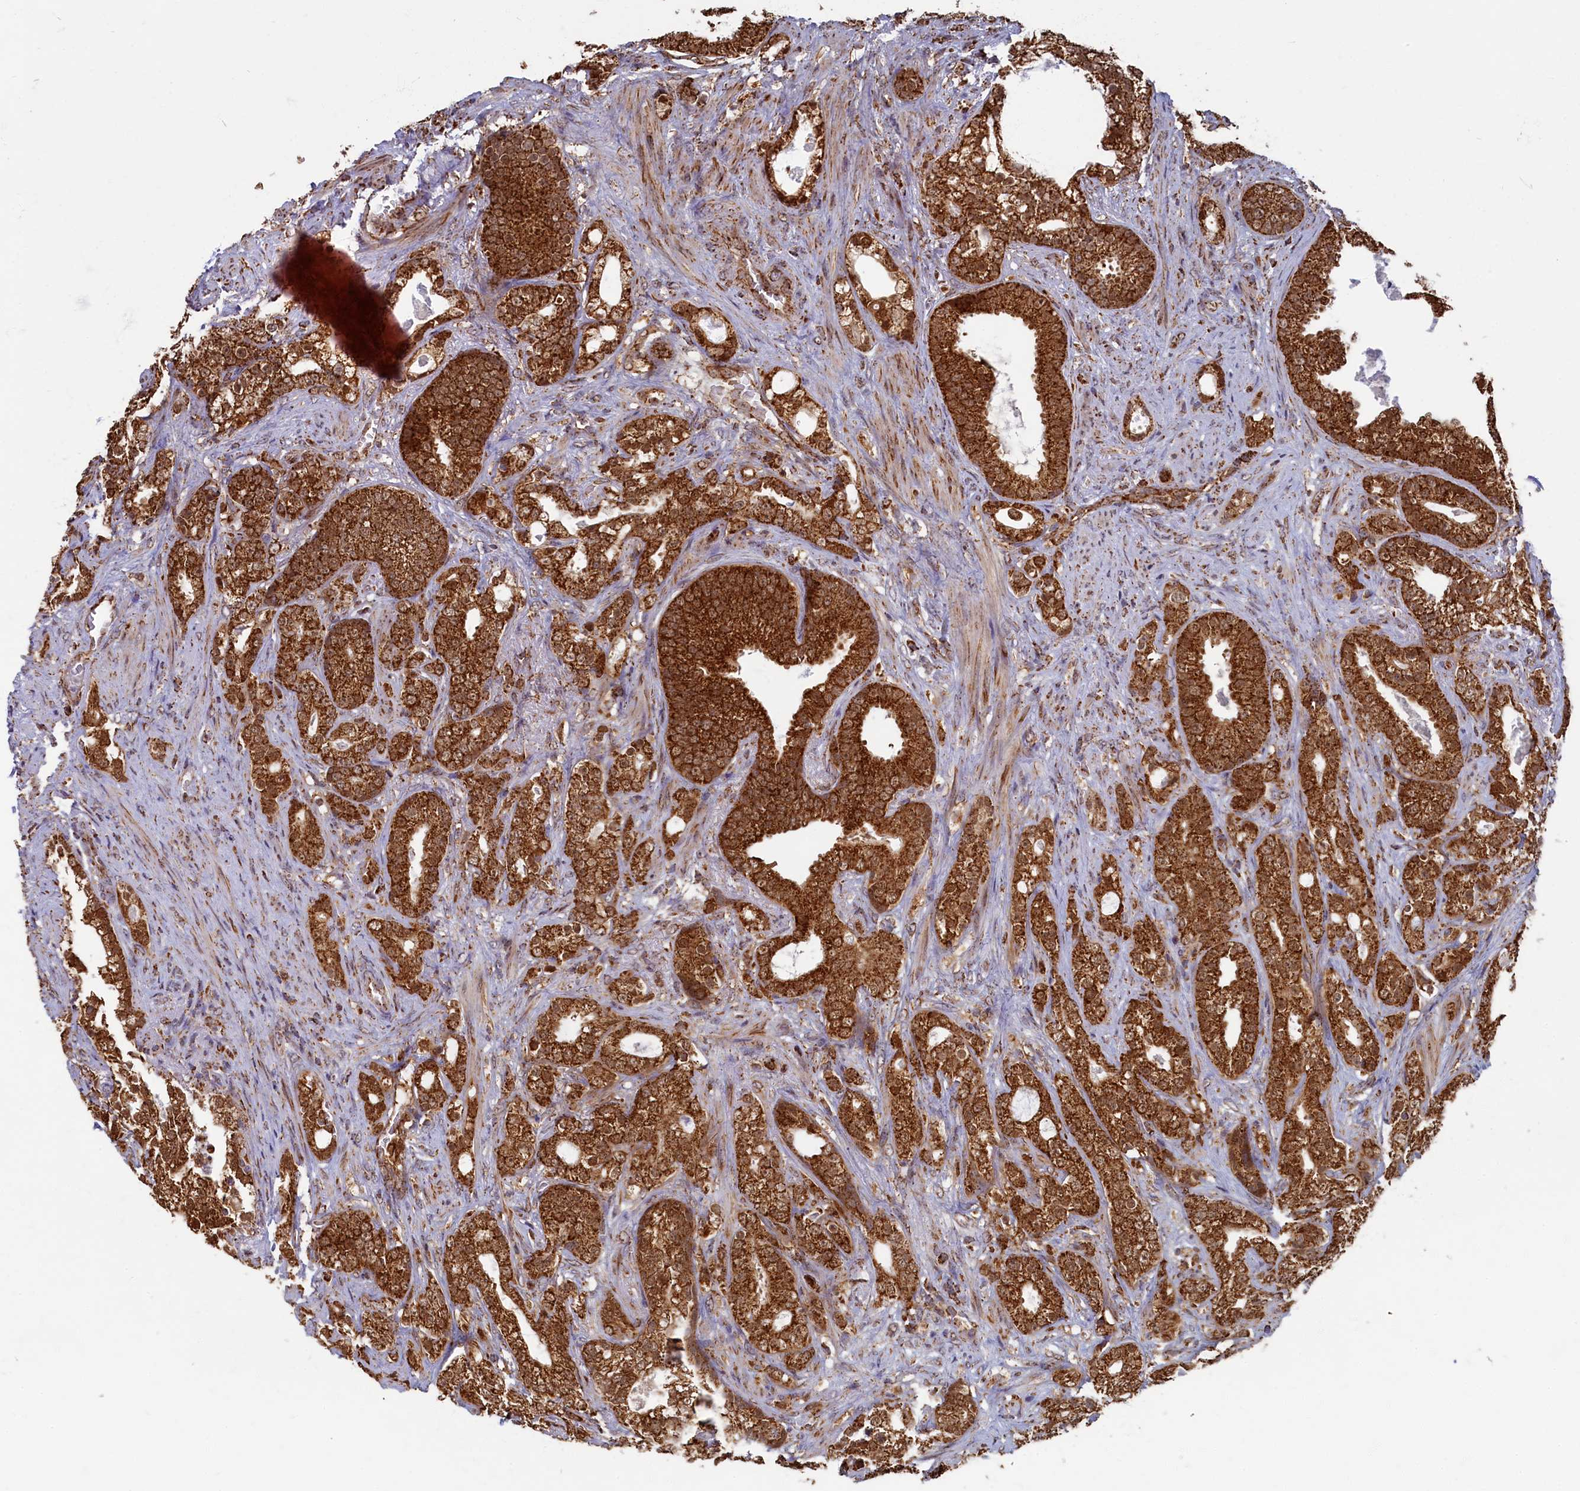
{"staining": {"intensity": "strong", "quantity": ">75%", "location": "cytoplasmic/membranous"}, "tissue": "prostate cancer", "cell_type": "Tumor cells", "image_type": "cancer", "snomed": [{"axis": "morphology", "description": "Adenocarcinoma, High grade"}, {"axis": "topography", "description": "Prostate and seminal vesicle, NOS"}], "caption": "Immunohistochemical staining of human adenocarcinoma (high-grade) (prostate) displays high levels of strong cytoplasmic/membranous protein staining in approximately >75% of tumor cells. (DAB IHC, brown staining for protein, blue staining for nuclei).", "gene": "SPR", "patient": {"sex": "male", "age": 67}}